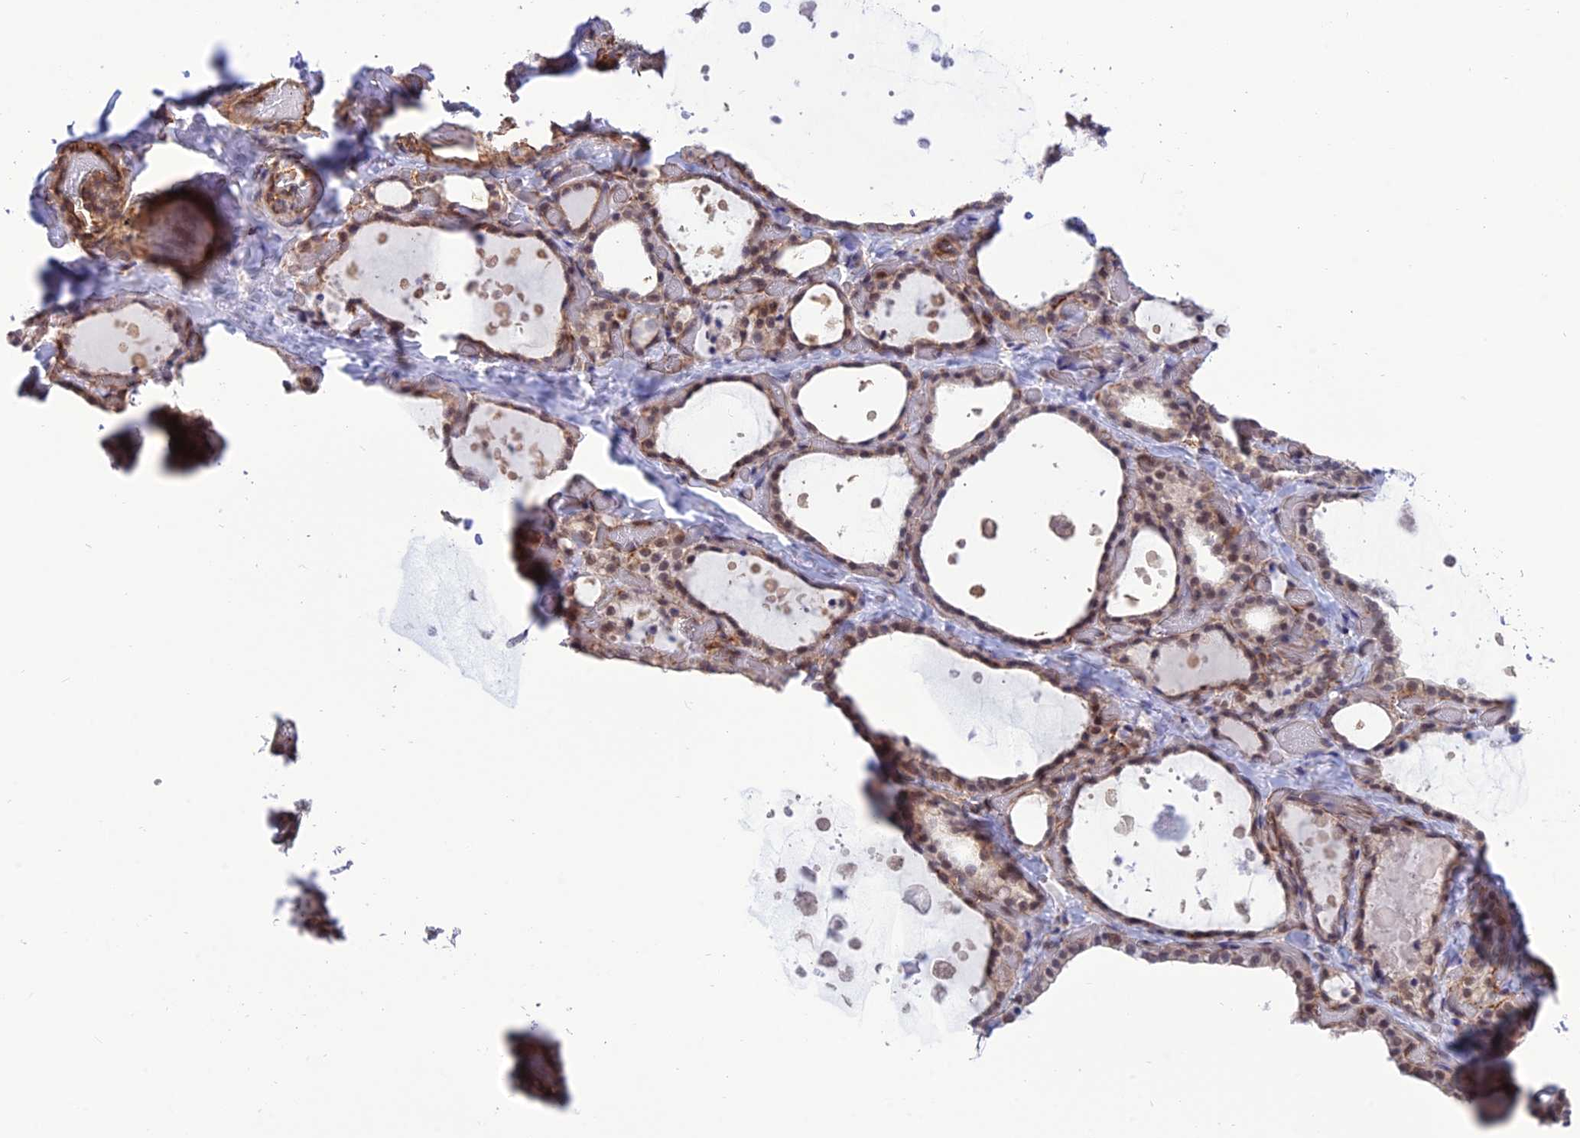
{"staining": {"intensity": "moderate", "quantity": ">75%", "location": "nuclear"}, "tissue": "thyroid gland", "cell_type": "Glandular cells", "image_type": "normal", "snomed": [{"axis": "morphology", "description": "Normal tissue, NOS"}, {"axis": "topography", "description": "Thyroid gland"}], "caption": "This photomicrograph demonstrates immunohistochemistry staining of unremarkable thyroid gland, with medium moderate nuclear staining in approximately >75% of glandular cells.", "gene": "PAGR1", "patient": {"sex": "female", "age": 44}}